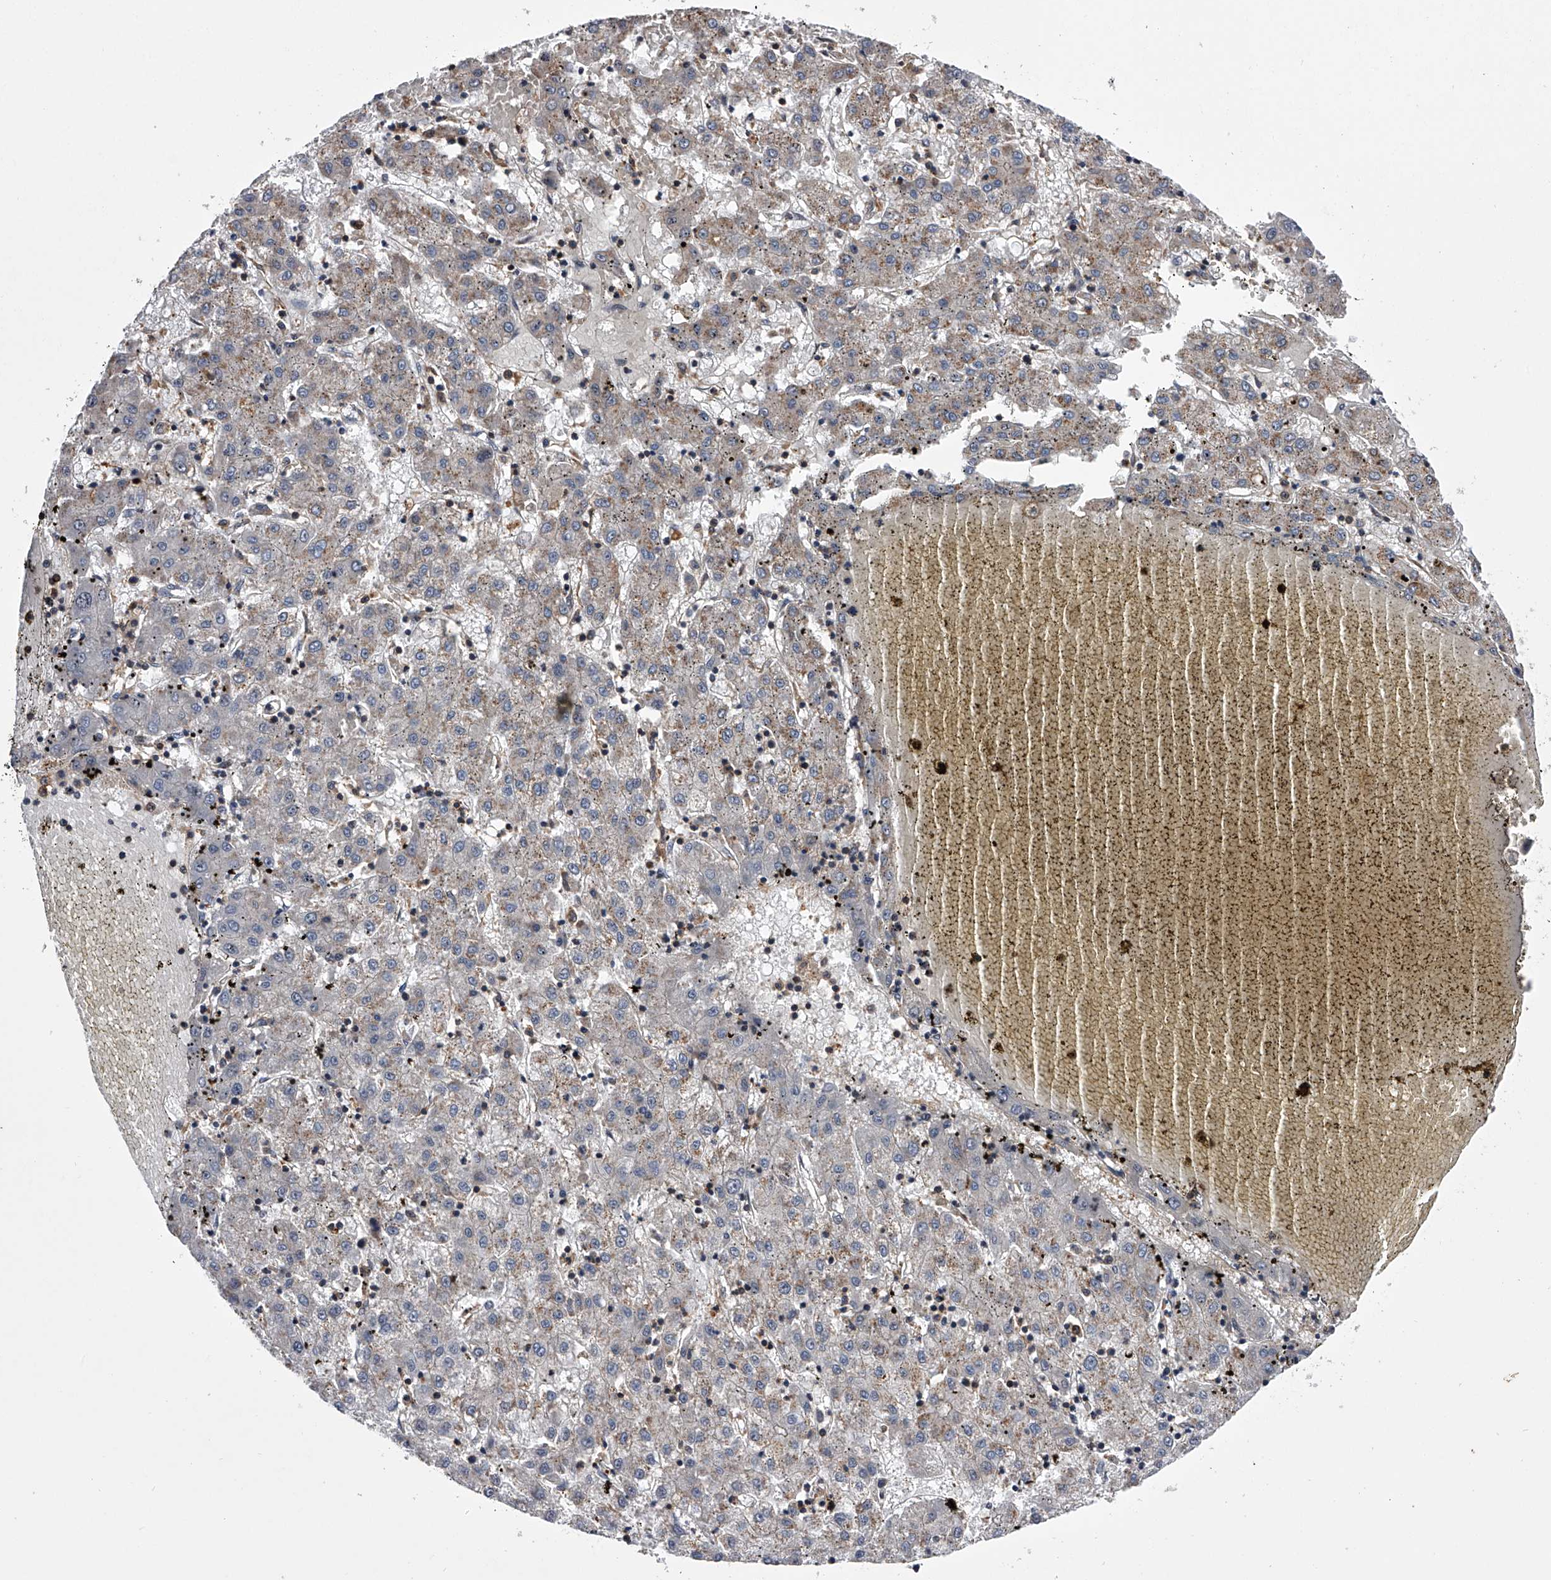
{"staining": {"intensity": "weak", "quantity": "25%-75%", "location": "cytoplasmic/membranous"}, "tissue": "liver cancer", "cell_type": "Tumor cells", "image_type": "cancer", "snomed": [{"axis": "morphology", "description": "Carcinoma, Hepatocellular, NOS"}, {"axis": "topography", "description": "Liver"}], "caption": "This image reveals immunohistochemistry staining of liver cancer, with low weak cytoplasmic/membranous staining in about 25%-75% of tumor cells.", "gene": "PAN3", "patient": {"sex": "male", "age": 72}}